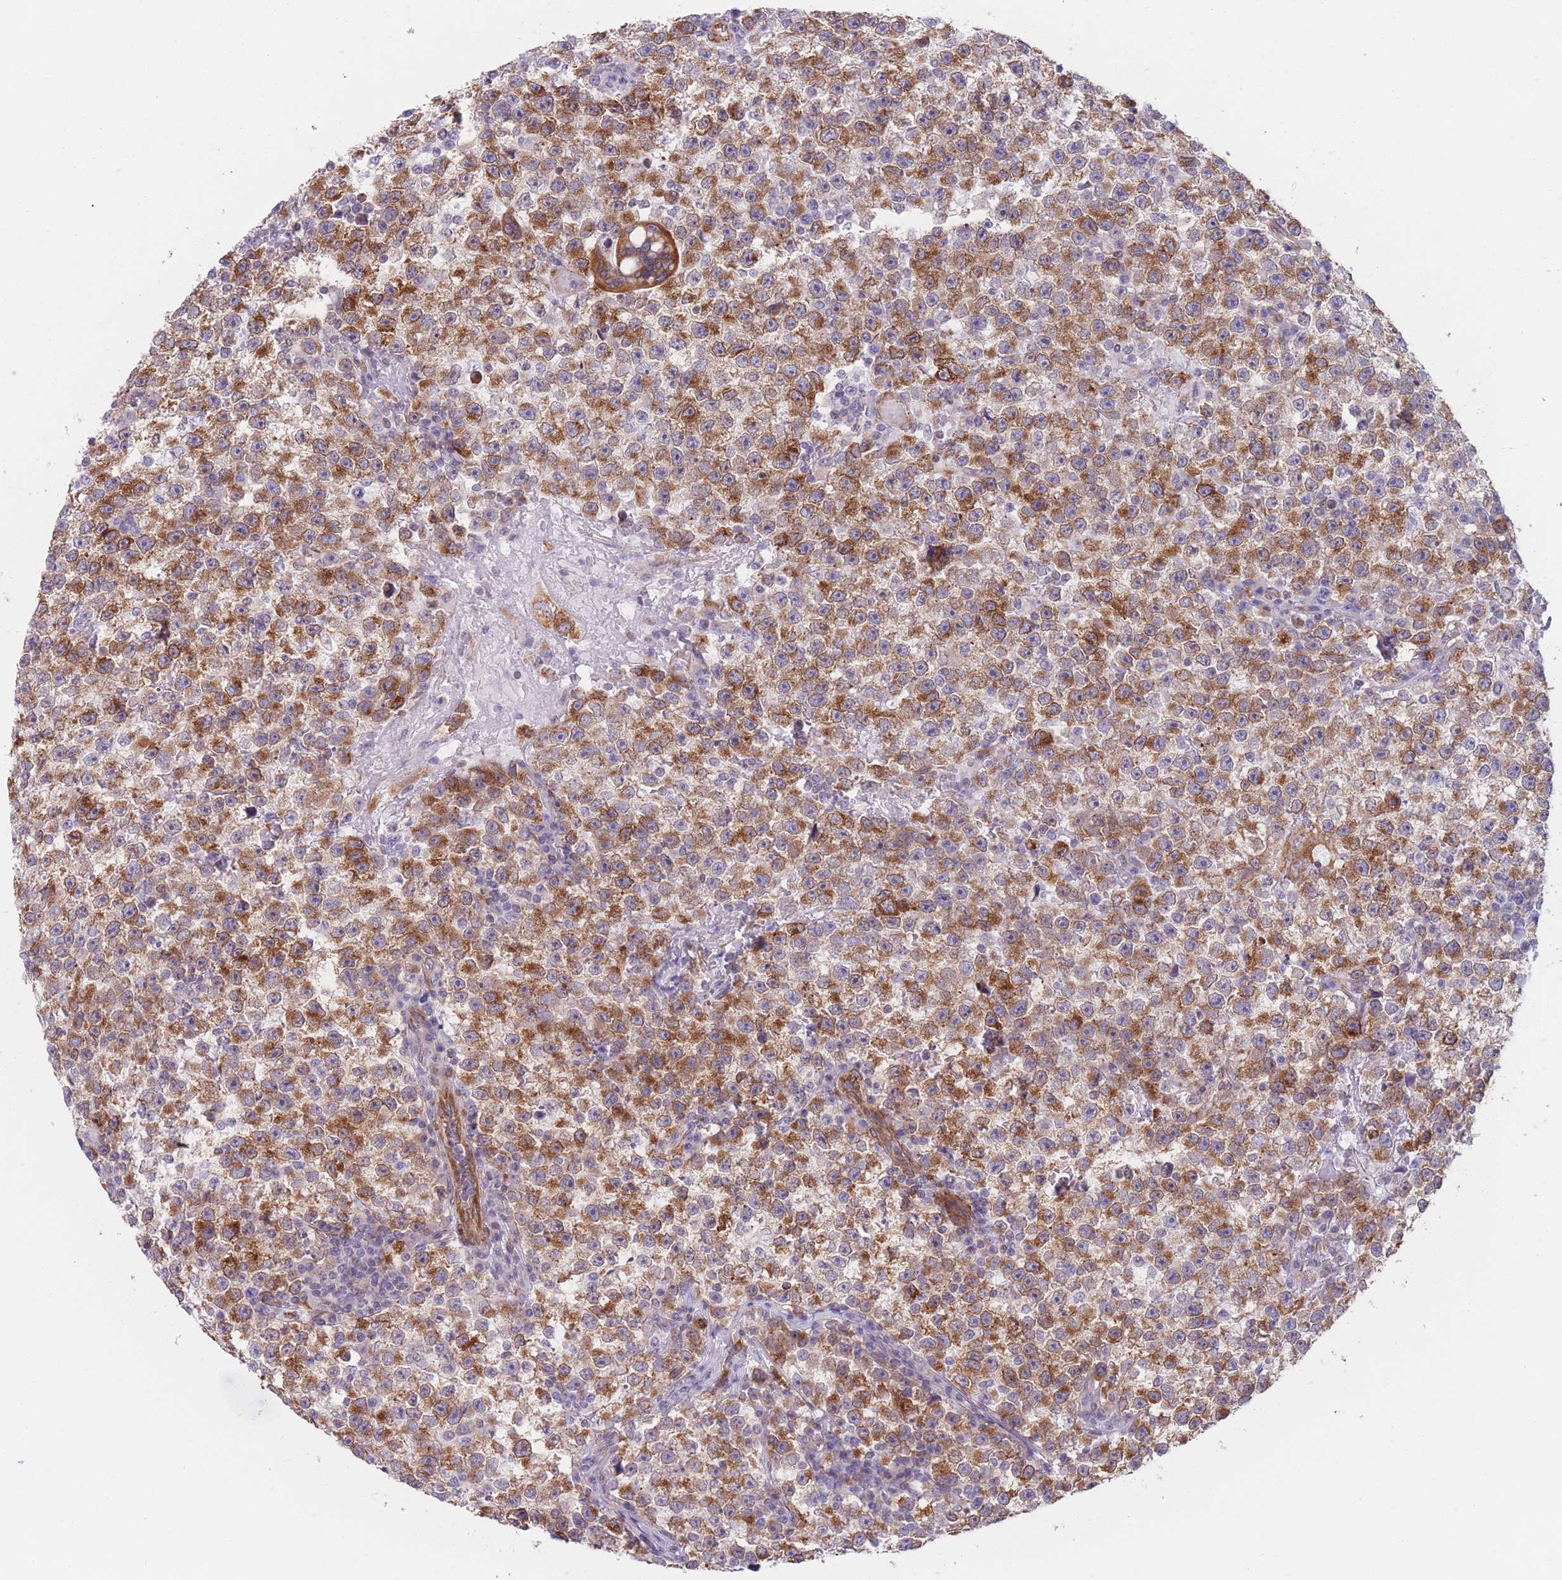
{"staining": {"intensity": "moderate", "quantity": ">75%", "location": "cytoplasmic/membranous,nuclear"}, "tissue": "testis cancer", "cell_type": "Tumor cells", "image_type": "cancer", "snomed": [{"axis": "morphology", "description": "Seminoma, NOS"}, {"axis": "topography", "description": "Testis"}], "caption": "Immunohistochemistry (IHC) micrograph of neoplastic tissue: human testis cancer (seminoma) stained using IHC displays medium levels of moderate protein expression localized specifically in the cytoplasmic/membranous and nuclear of tumor cells, appearing as a cytoplasmic/membranous and nuclear brown color.", "gene": "AK9", "patient": {"sex": "male", "age": 22}}